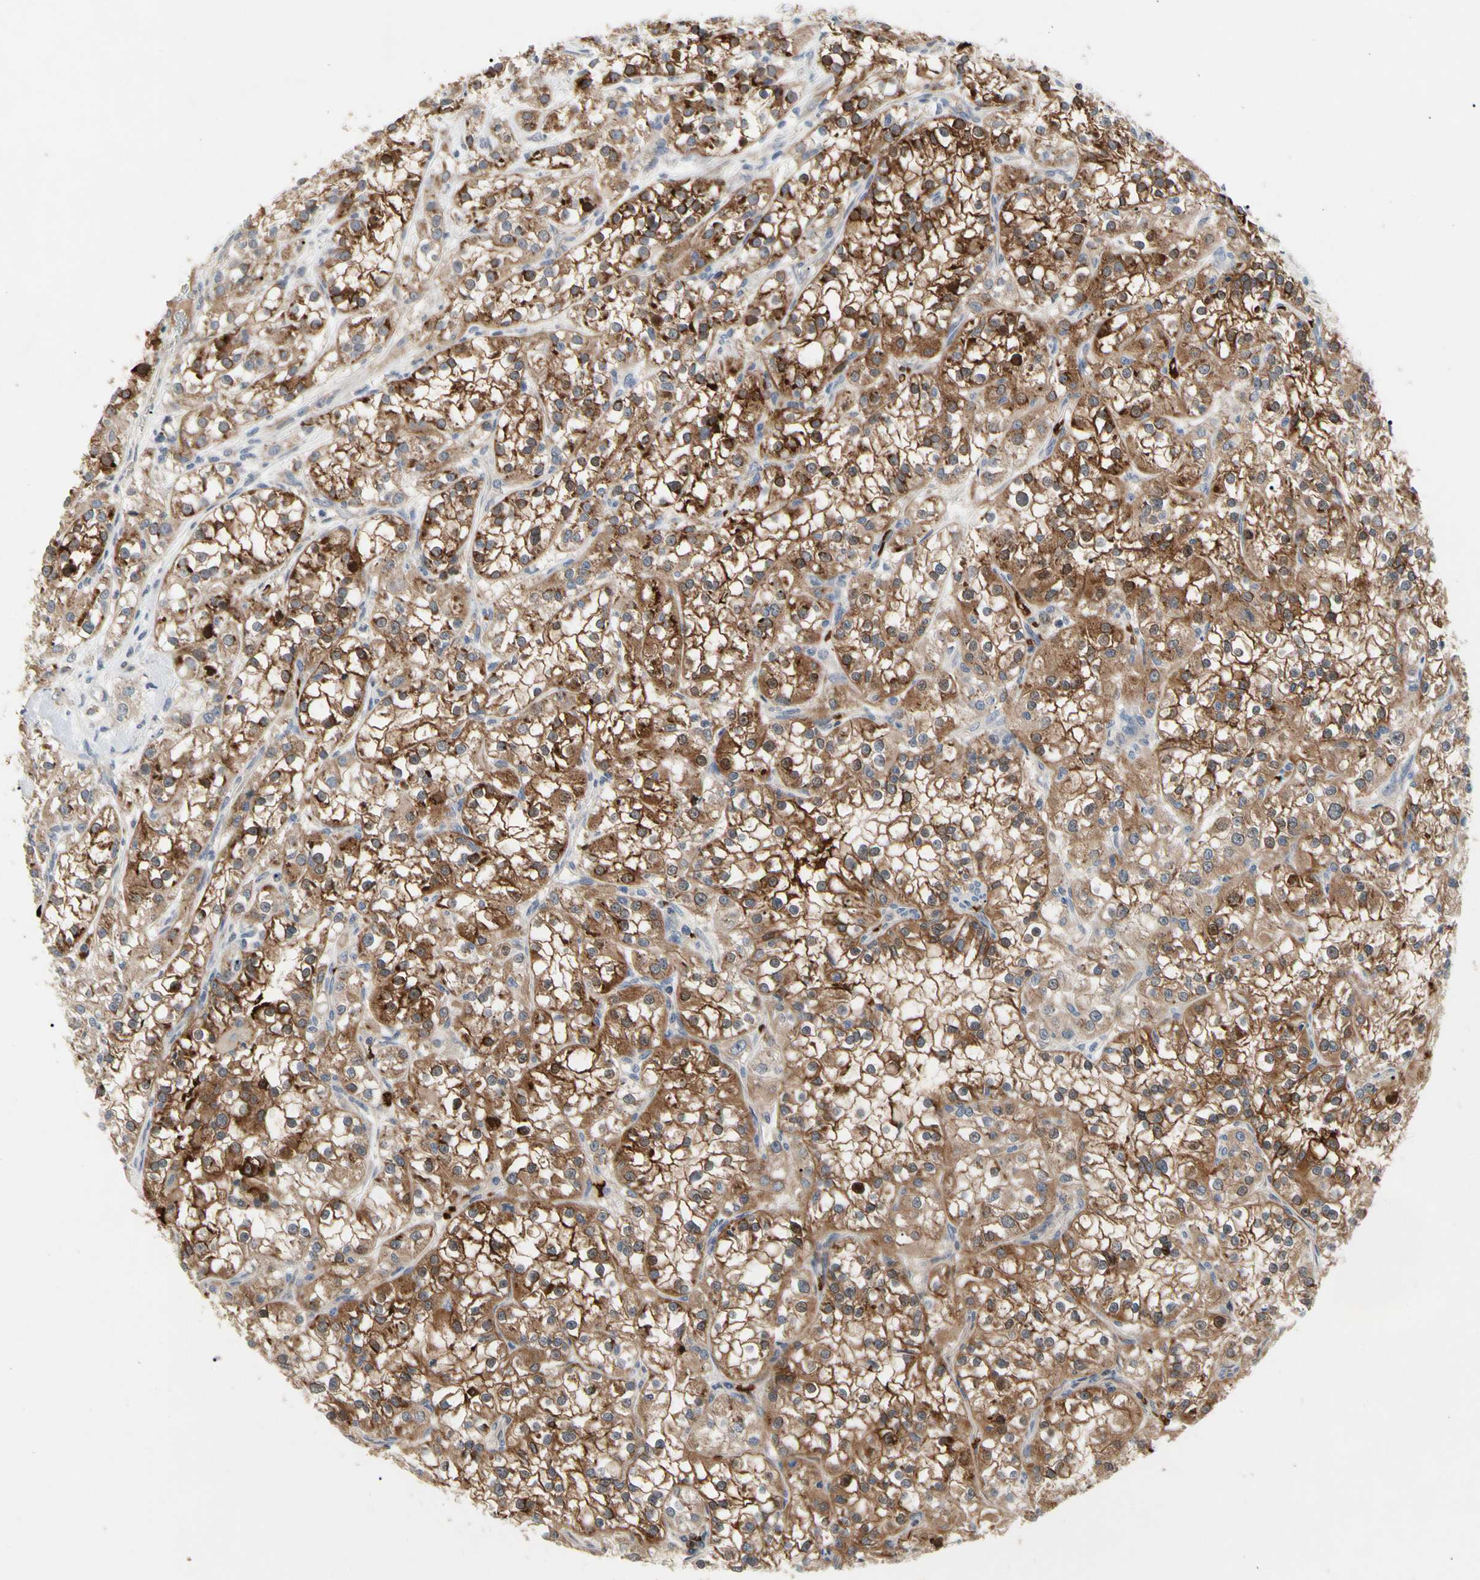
{"staining": {"intensity": "strong", "quantity": ">75%", "location": "cytoplasmic/membranous"}, "tissue": "renal cancer", "cell_type": "Tumor cells", "image_type": "cancer", "snomed": [{"axis": "morphology", "description": "Adenocarcinoma, NOS"}, {"axis": "topography", "description": "Kidney"}], "caption": "An image of human renal cancer (adenocarcinoma) stained for a protein demonstrates strong cytoplasmic/membranous brown staining in tumor cells.", "gene": "HMGCR", "patient": {"sex": "female", "age": 52}}